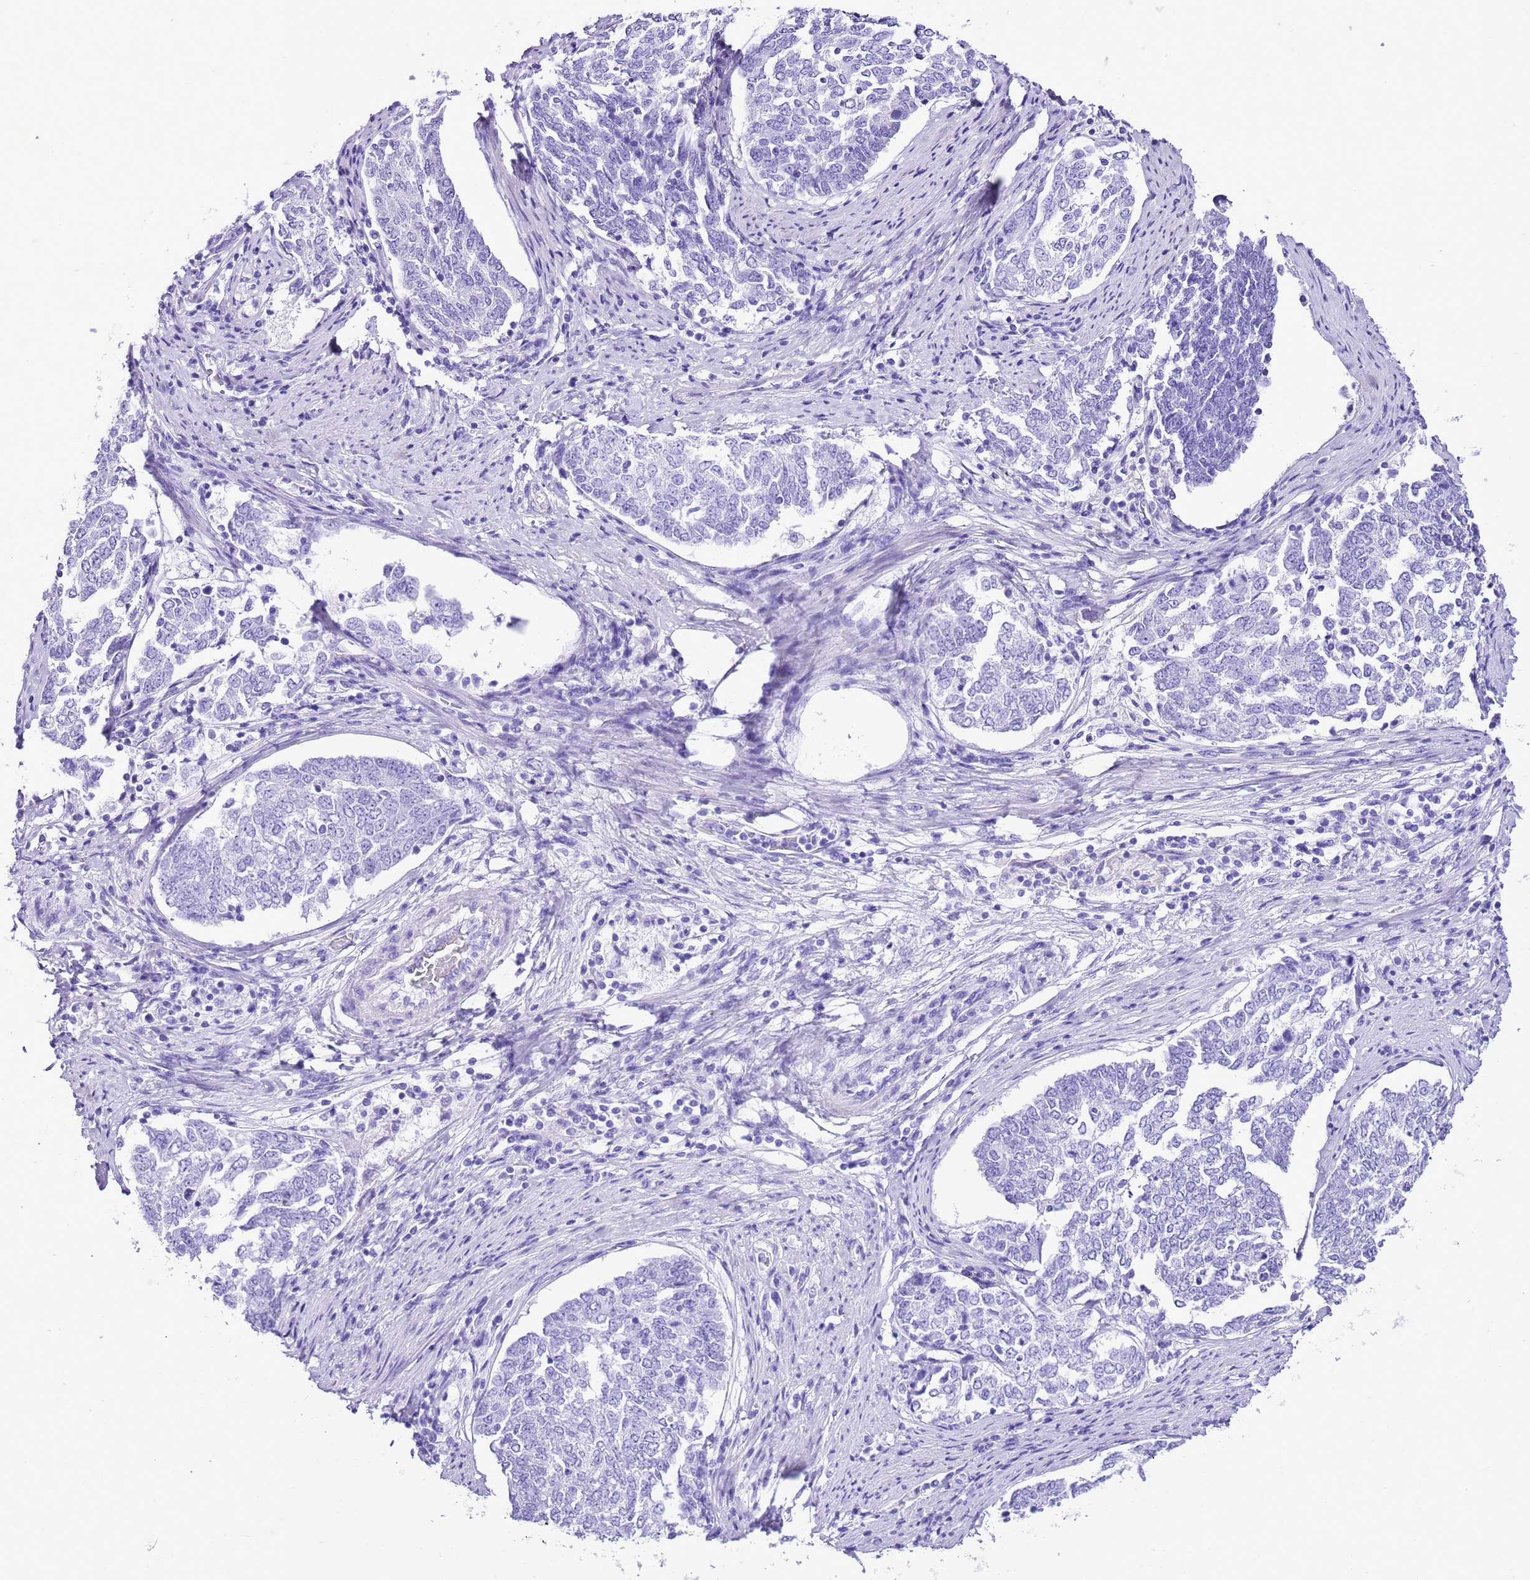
{"staining": {"intensity": "negative", "quantity": "none", "location": "none"}, "tissue": "endometrial cancer", "cell_type": "Tumor cells", "image_type": "cancer", "snomed": [{"axis": "morphology", "description": "Adenocarcinoma, NOS"}, {"axis": "topography", "description": "Endometrium"}], "caption": "The image exhibits no significant positivity in tumor cells of endometrial adenocarcinoma. (Brightfield microscopy of DAB immunohistochemistry at high magnification).", "gene": "KCNC1", "patient": {"sex": "female", "age": 80}}